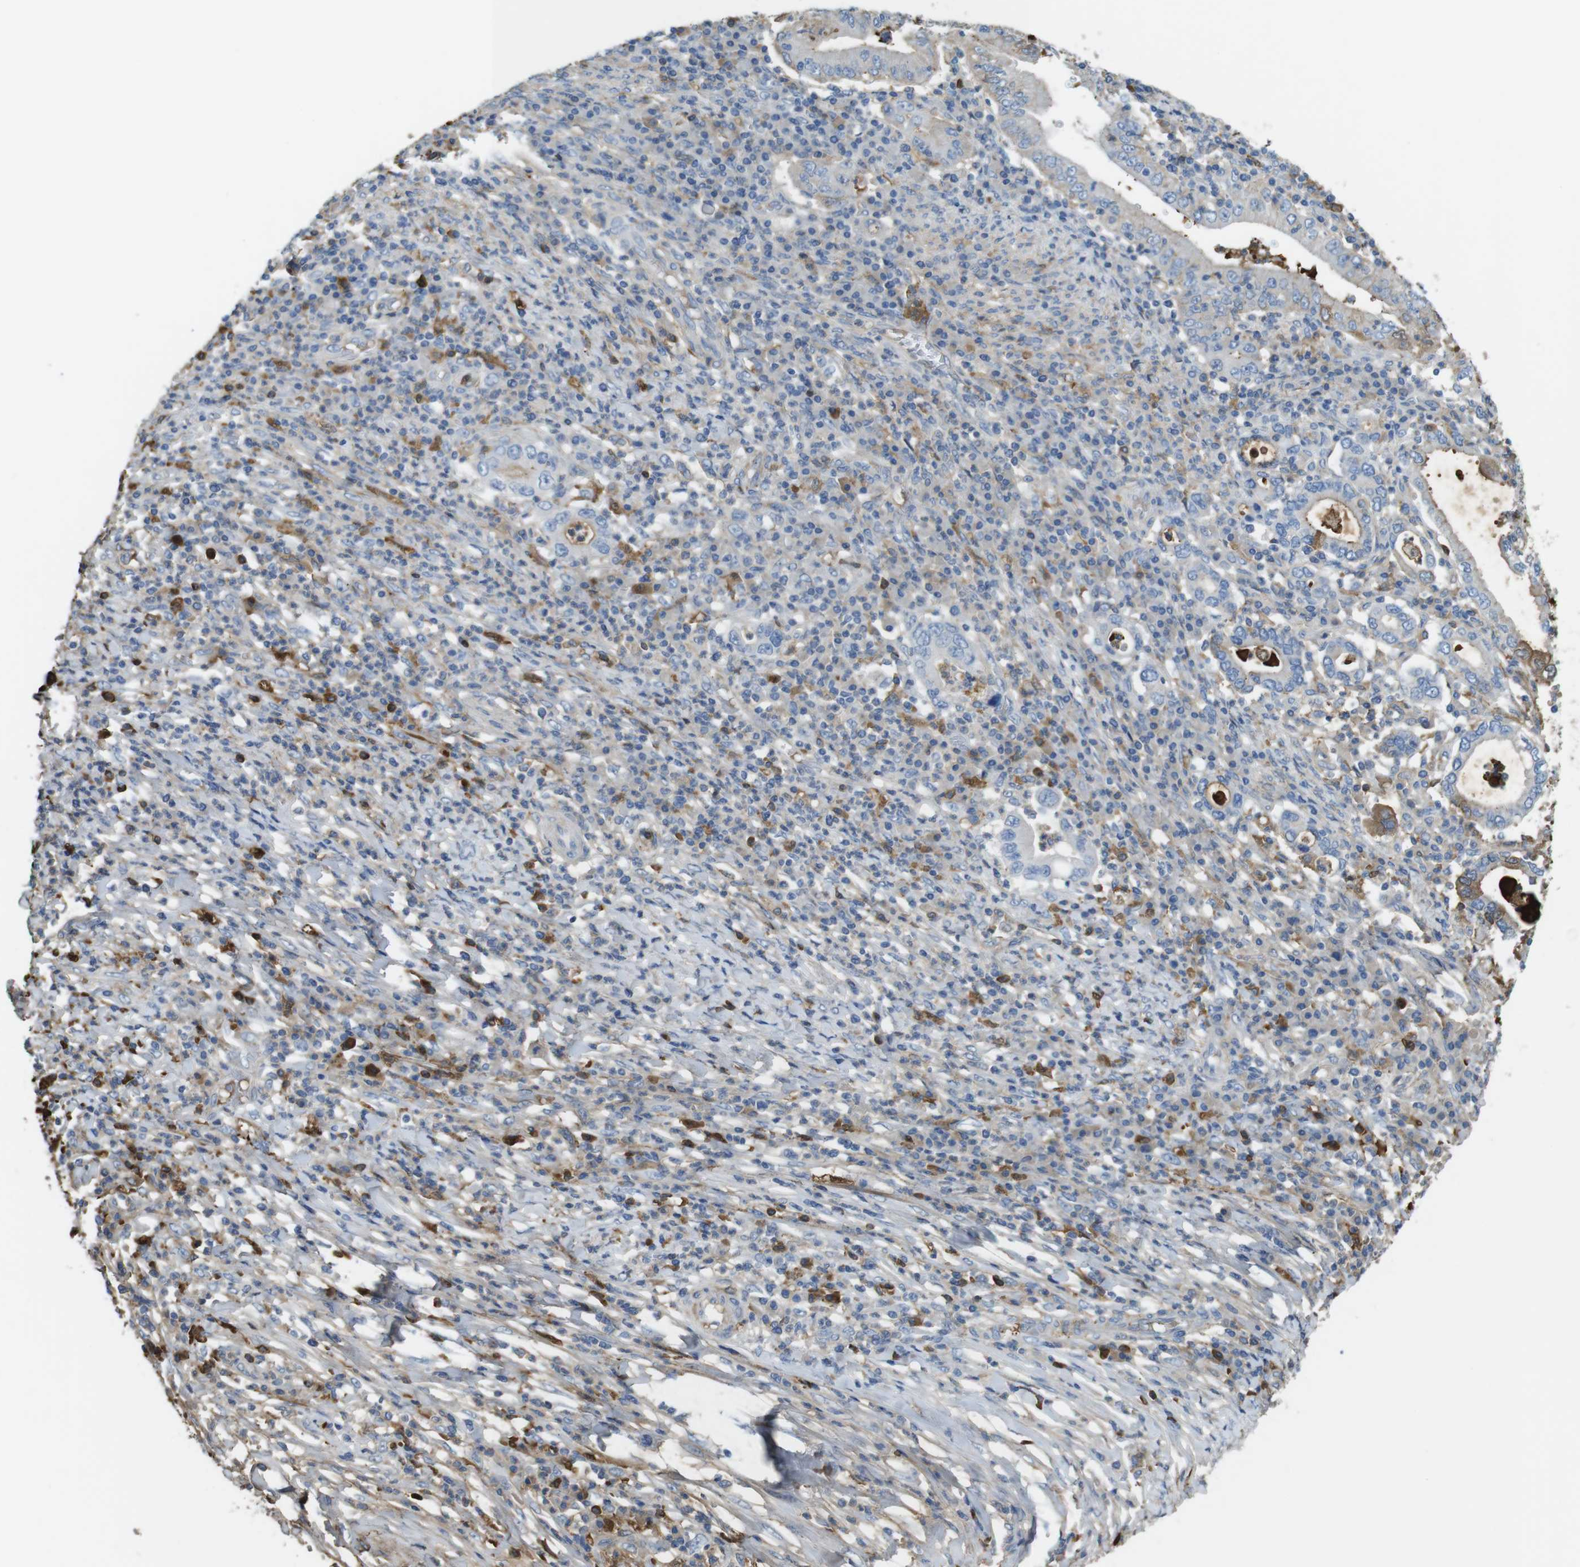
{"staining": {"intensity": "negative", "quantity": "none", "location": "none"}, "tissue": "stomach cancer", "cell_type": "Tumor cells", "image_type": "cancer", "snomed": [{"axis": "morphology", "description": "Normal tissue, NOS"}, {"axis": "morphology", "description": "Adenocarcinoma, NOS"}, {"axis": "topography", "description": "Esophagus"}, {"axis": "topography", "description": "Stomach, upper"}, {"axis": "topography", "description": "Peripheral nerve tissue"}], "caption": "This micrograph is of adenocarcinoma (stomach) stained with IHC to label a protein in brown with the nuclei are counter-stained blue. There is no expression in tumor cells.", "gene": "LTBP4", "patient": {"sex": "male", "age": 62}}